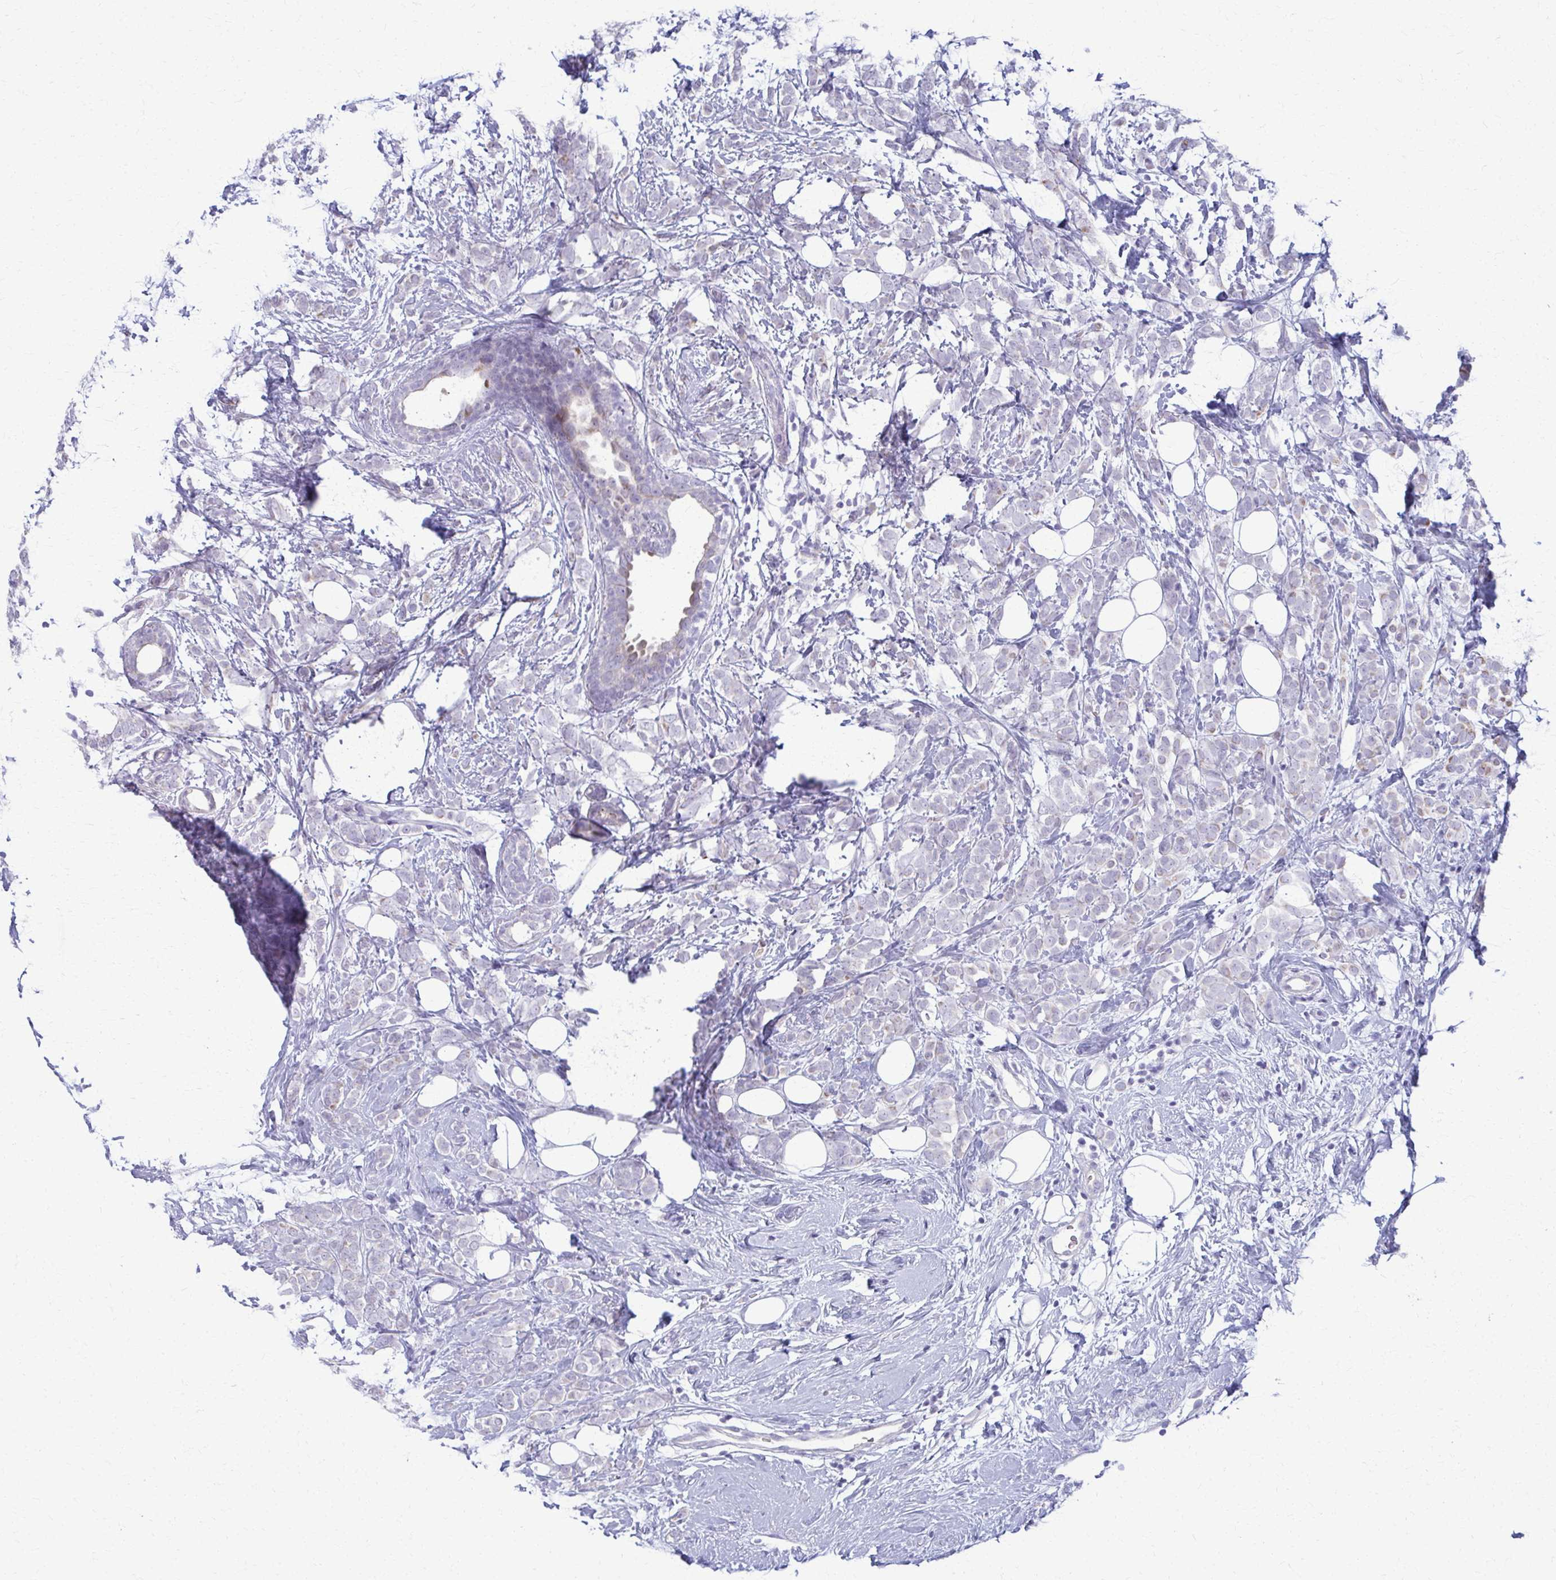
{"staining": {"intensity": "negative", "quantity": "none", "location": "none"}, "tissue": "breast cancer", "cell_type": "Tumor cells", "image_type": "cancer", "snomed": [{"axis": "morphology", "description": "Lobular carcinoma"}, {"axis": "topography", "description": "Breast"}], "caption": "A high-resolution micrograph shows immunohistochemistry (IHC) staining of breast cancer, which reveals no significant staining in tumor cells.", "gene": "OR4M1", "patient": {"sex": "female", "age": 49}}